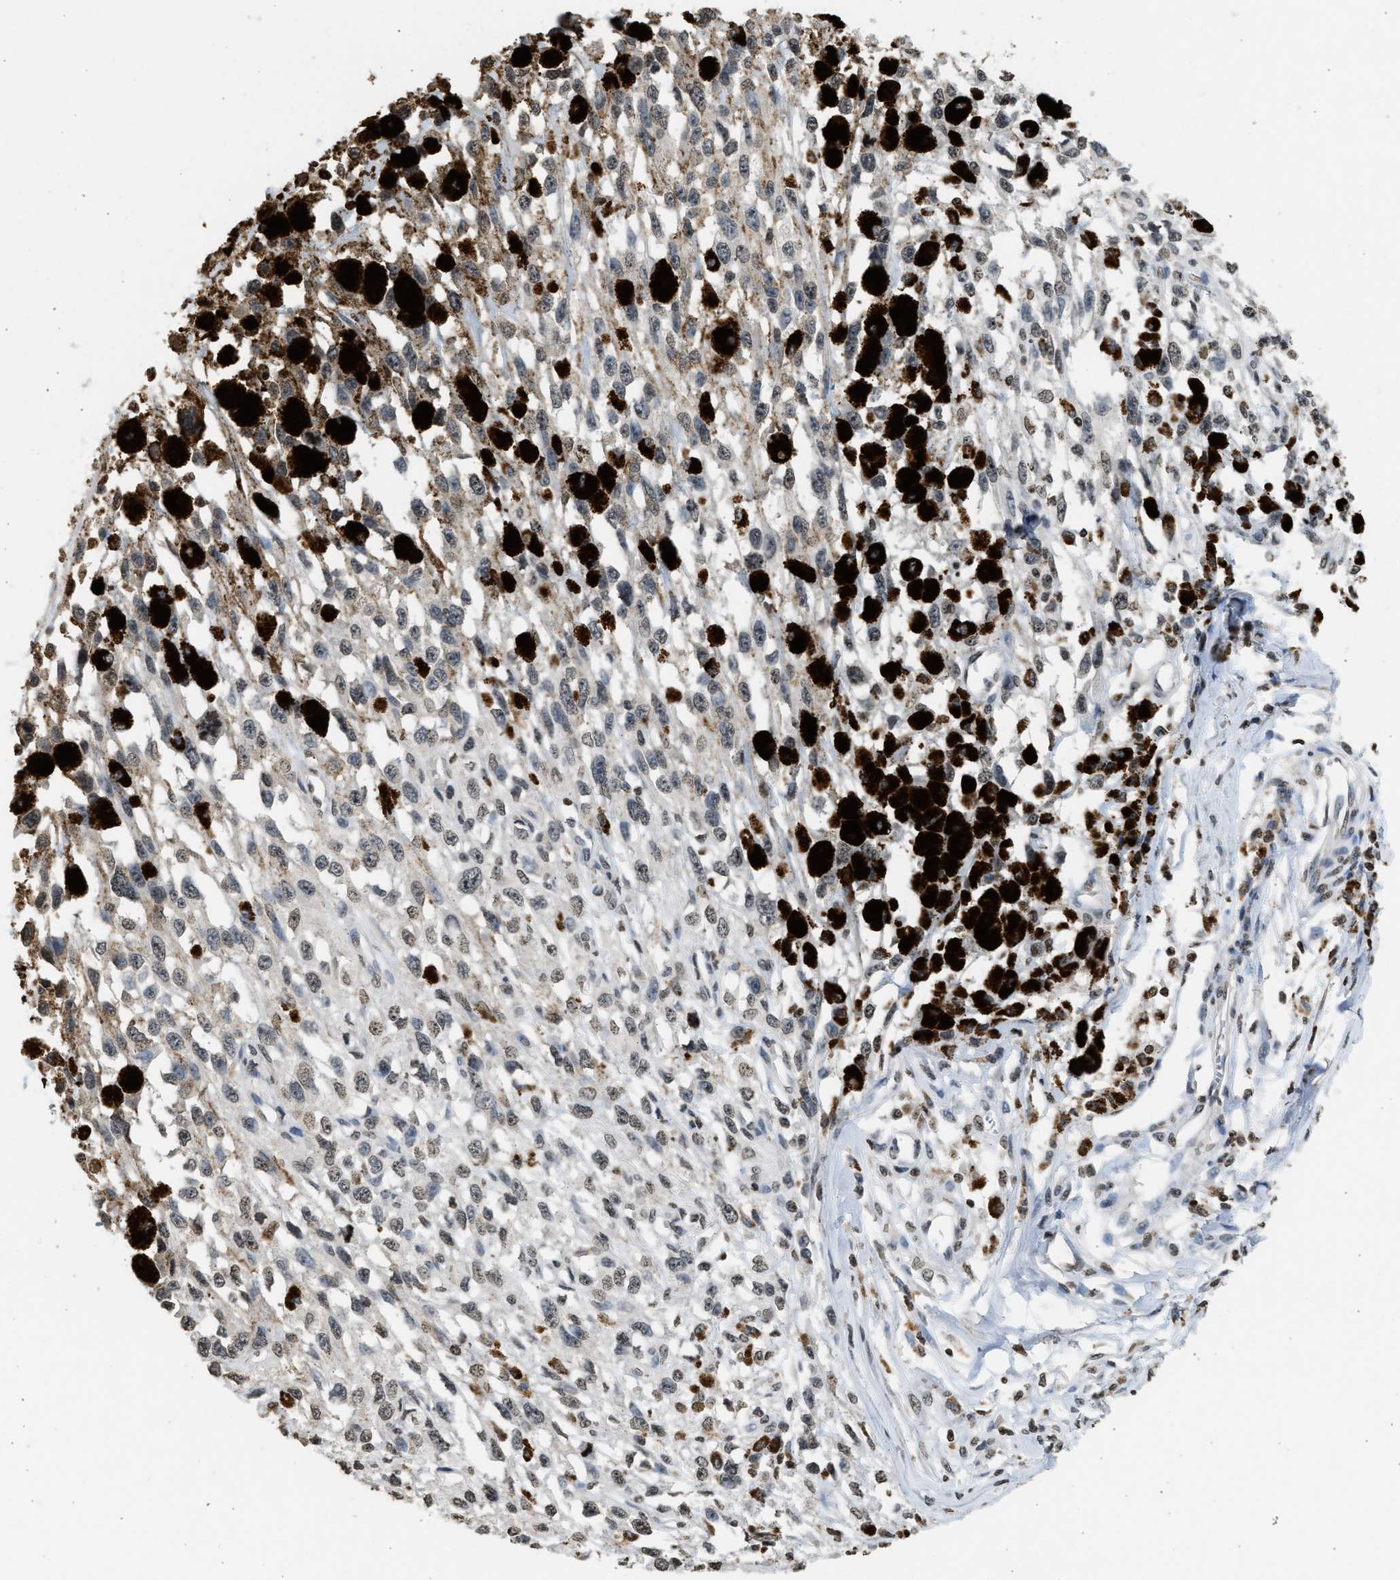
{"staining": {"intensity": "weak", "quantity": "25%-75%", "location": "nuclear"}, "tissue": "melanoma", "cell_type": "Tumor cells", "image_type": "cancer", "snomed": [{"axis": "morphology", "description": "Malignant melanoma, Metastatic site"}, {"axis": "topography", "description": "Lymph node"}], "caption": "The immunohistochemical stain highlights weak nuclear staining in tumor cells of malignant melanoma (metastatic site) tissue.", "gene": "RRAGC", "patient": {"sex": "male", "age": 59}}